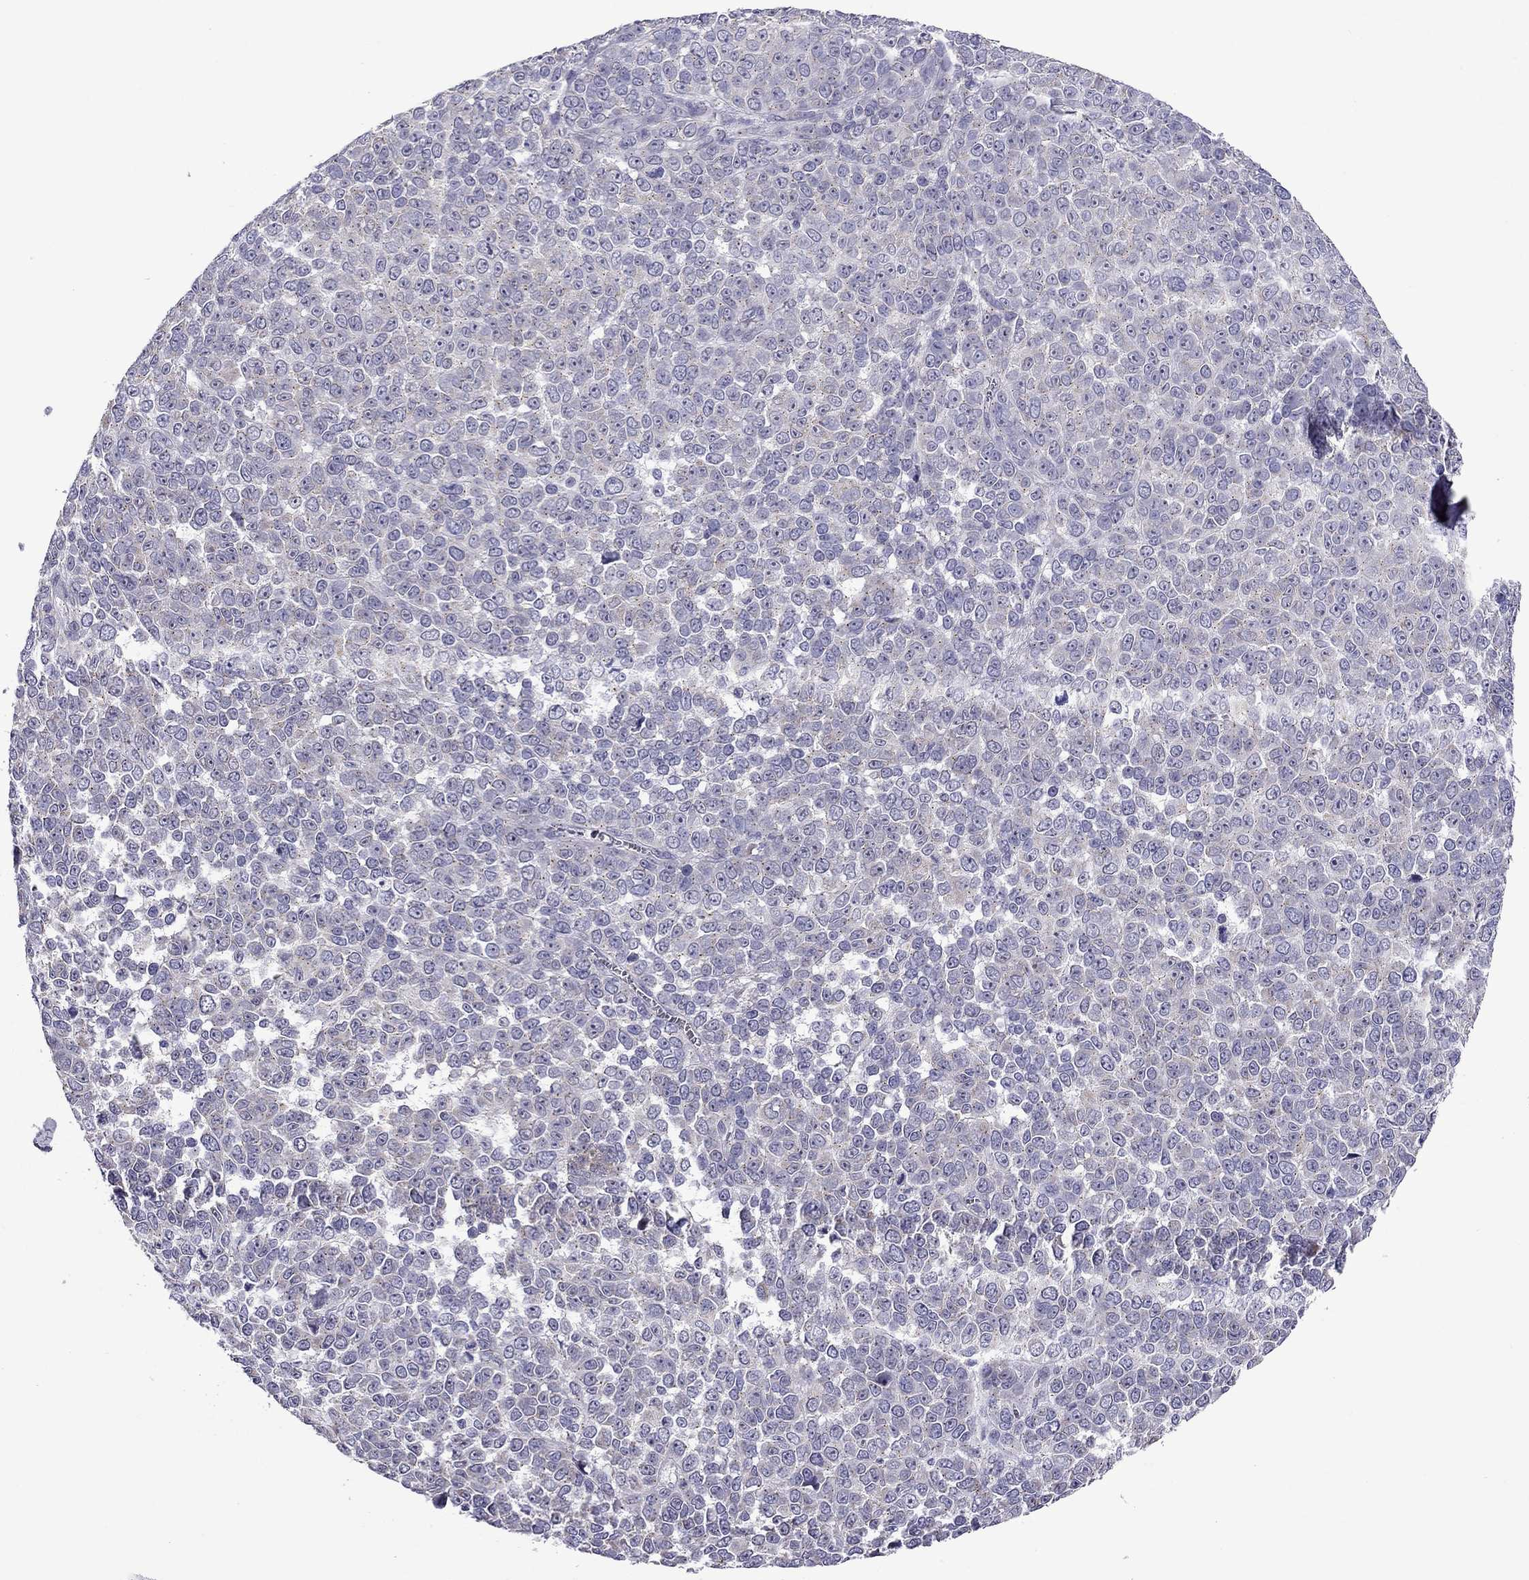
{"staining": {"intensity": "negative", "quantity": "none", "location": "none"}, "tissue": "melanoma", "cell_type": "Tumor cells", "image_type": "cancer", "snomed": [{"axis": "morphology", "description": "Malignant melanoma, NOS"}, {"axis": "topography", "description": "Skin"}], "caption": "DAB immunohistochemical staining of human melanoma reveals no significant staining in tumor cells. (Stains: DAB immunohistochemistry with hematoxylin counter stain, Microscopy: brightfield microscopy at high magnification).", "gene": "MYBPH", "patient": {"sex": "female", "age": 95}}